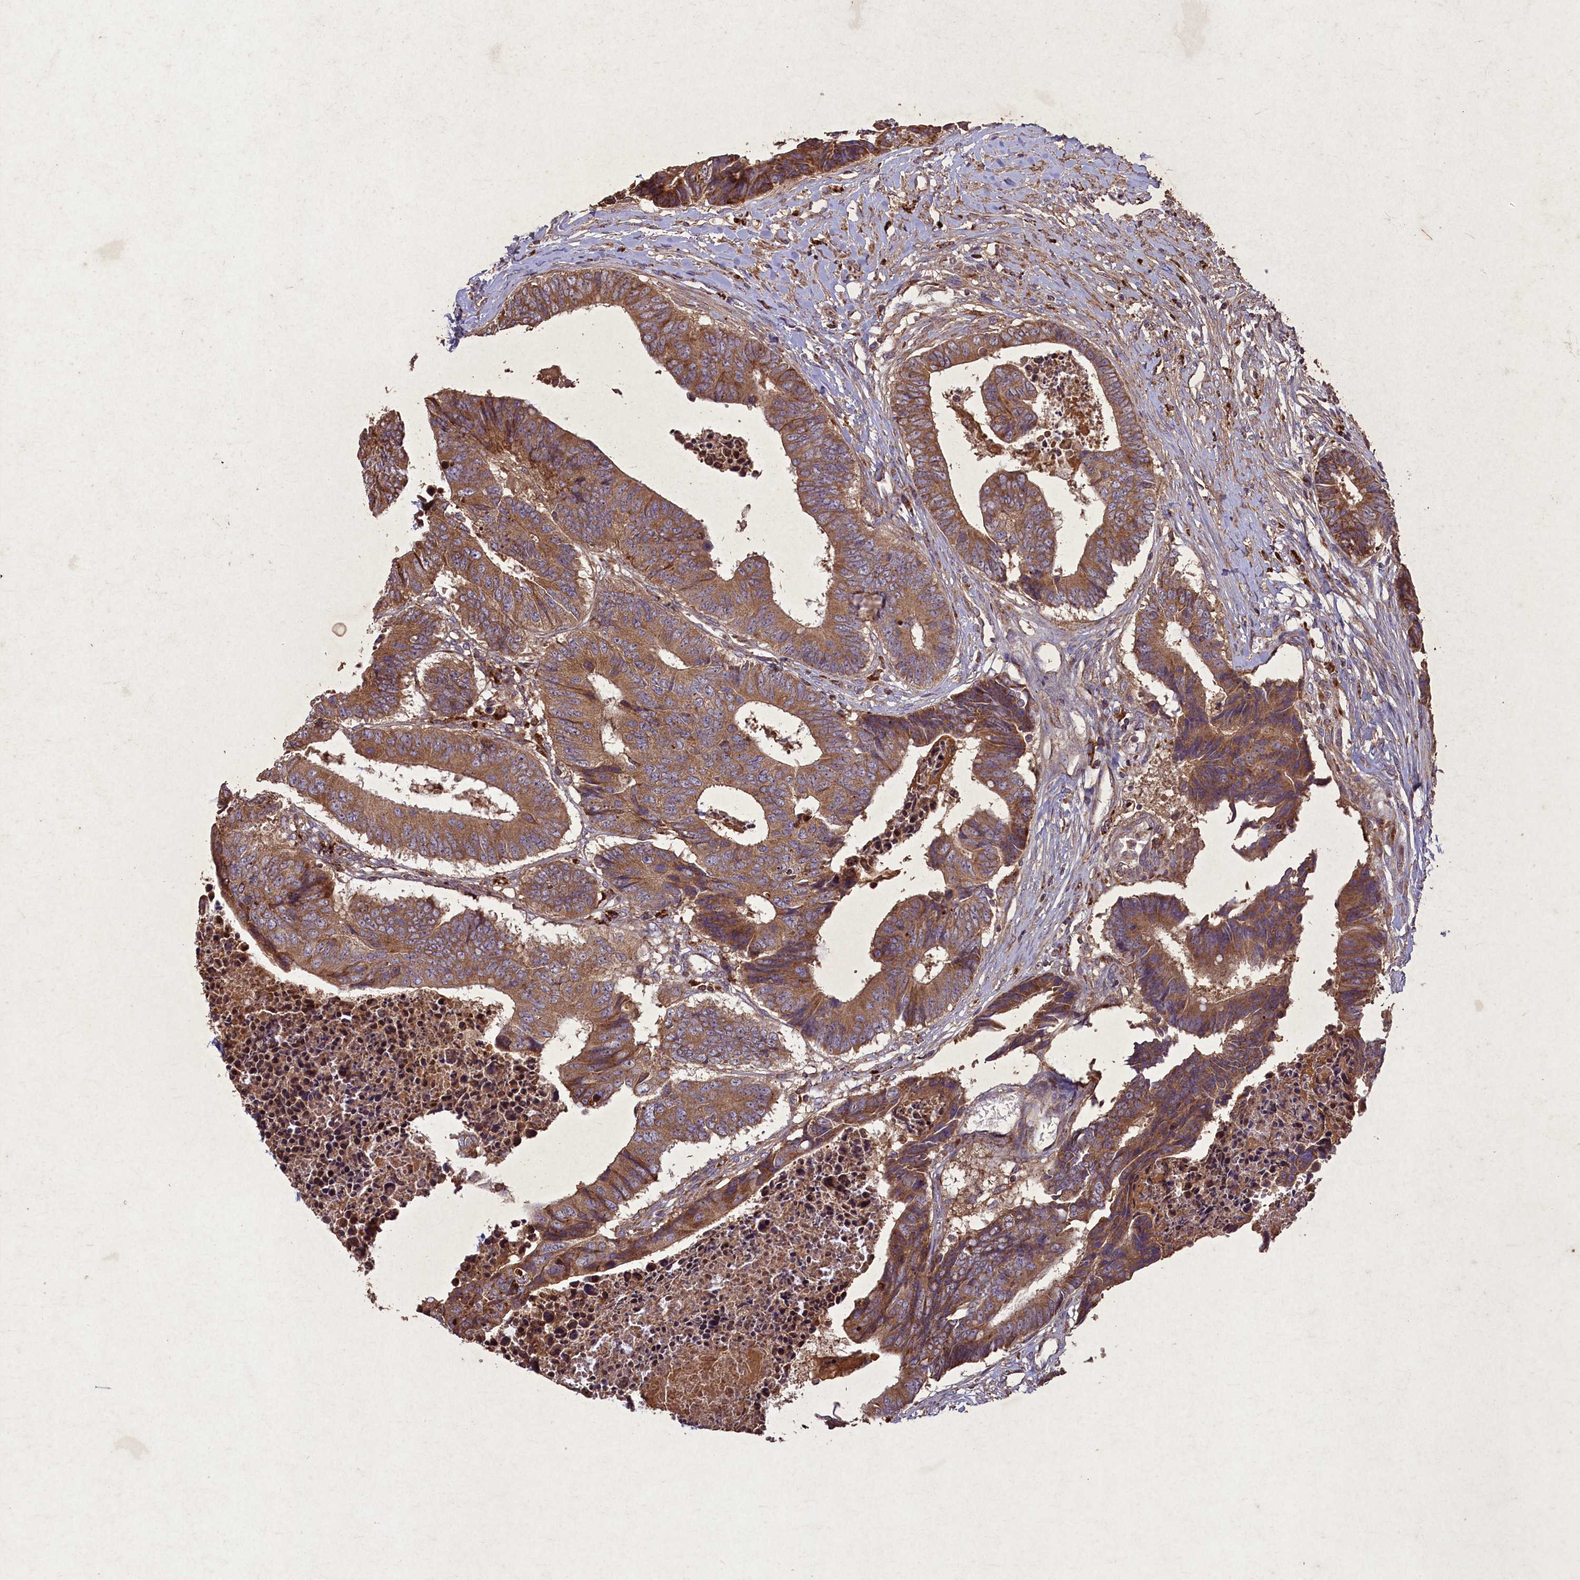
{"staining": {"intensity": "moderate", "quantity": ">75%", "location": "cytoplasmic/membranous"}, "tissue": "colorectal cancer", "cell_type": "Tumor cells", "image_type": "cancer", "snomed": [{"axis": "morphology", "description": "Adenocarcinoma, NOS"}, {"axis": "topography", "description": "Rectum"}], "caption": "Immunohistochemical staining of human adenocarcinoma (colorectal) displays moderate cytoplasmic/membranous protein expression in approximately >75% of tumor cells.", "gene": "CIAO2B", "patient": {"sex": "male", "age": 84}}